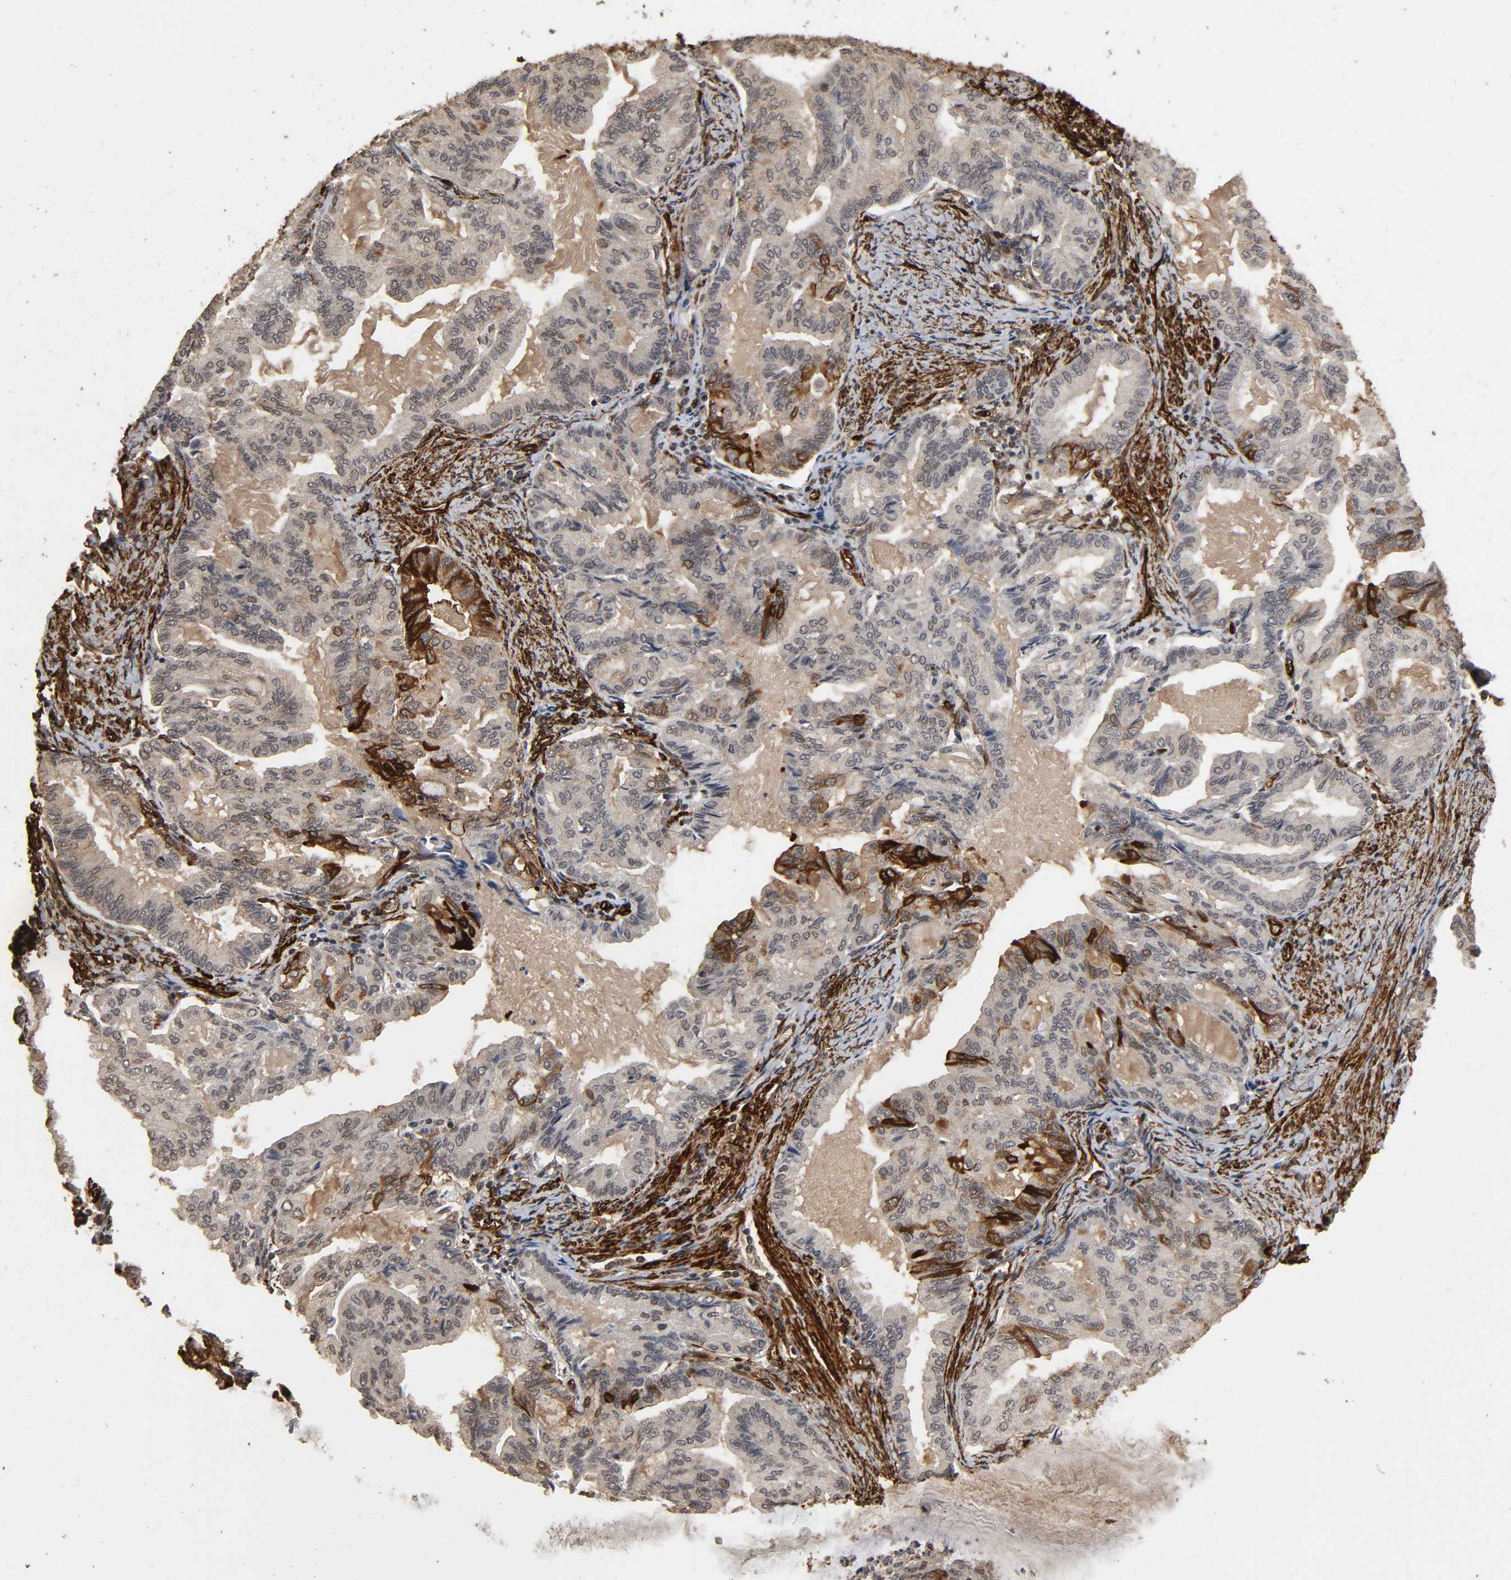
{"staining": {"intensity": "weak", "quantity": ">75%", "location": "cytoplasmic/membranous,nuclear"}, "tissue": "endometrial cancer", "cell_type": "Tumor cells", "image_type": "cancer", "snomed": [{"axis": "morphology", "description": "Adenocarcinoma, NOS"}, {"axis": "topography", "description": "Endometrium"}], "caption": "Weak cytoplasmic/membranous and nuclear positivity is seen in about >75% of tumor cells in adenocarcinoma (endometrial).", "gene": "AHNAK2", "patient": {"sex": "female", "age": 86}}